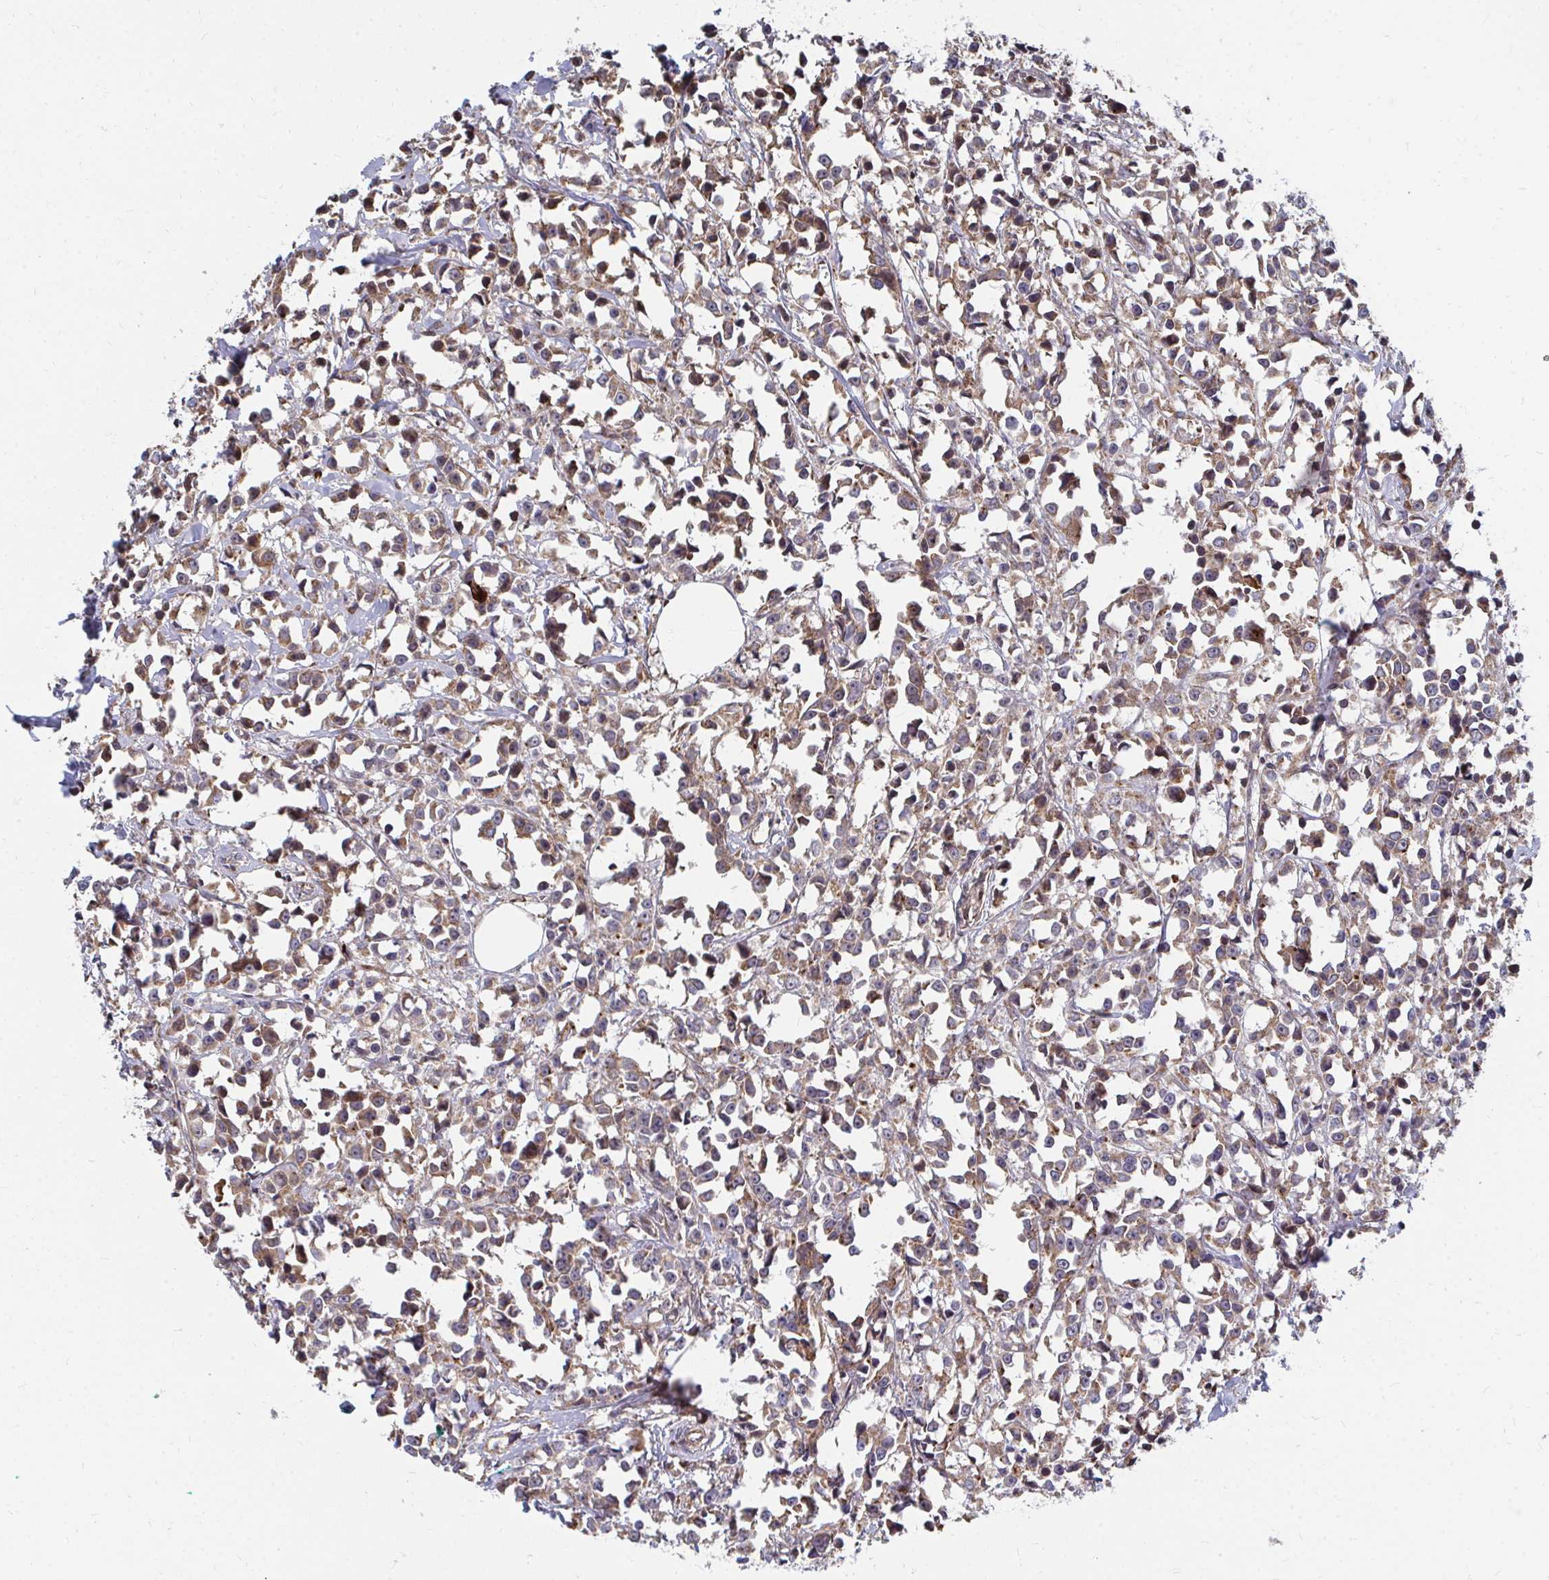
{"staining": {"intensity": "moderate", "quantity": ">75%", "location": "cytoplasmic/membranous"}, "tissue": "breast cancer", "cell_type": "Tumor cells", "image_type": "cancer", "snomed": [{"axis": "morphology", "description": "Duct carcinoma"}, {"axis": "topography", "description": "Breast"}], "caption": "The histopathology image shows a brown stain indicating the presence of a protein in the cytoplasmic/membranous of tumor cells in breast cancer (invasive ductal carcinoma). (brown staining indicates protein expression, while blue staining denotes nuclei).", "gene": "FAM89A", "patient": {"sex": "female", "age": 80}}